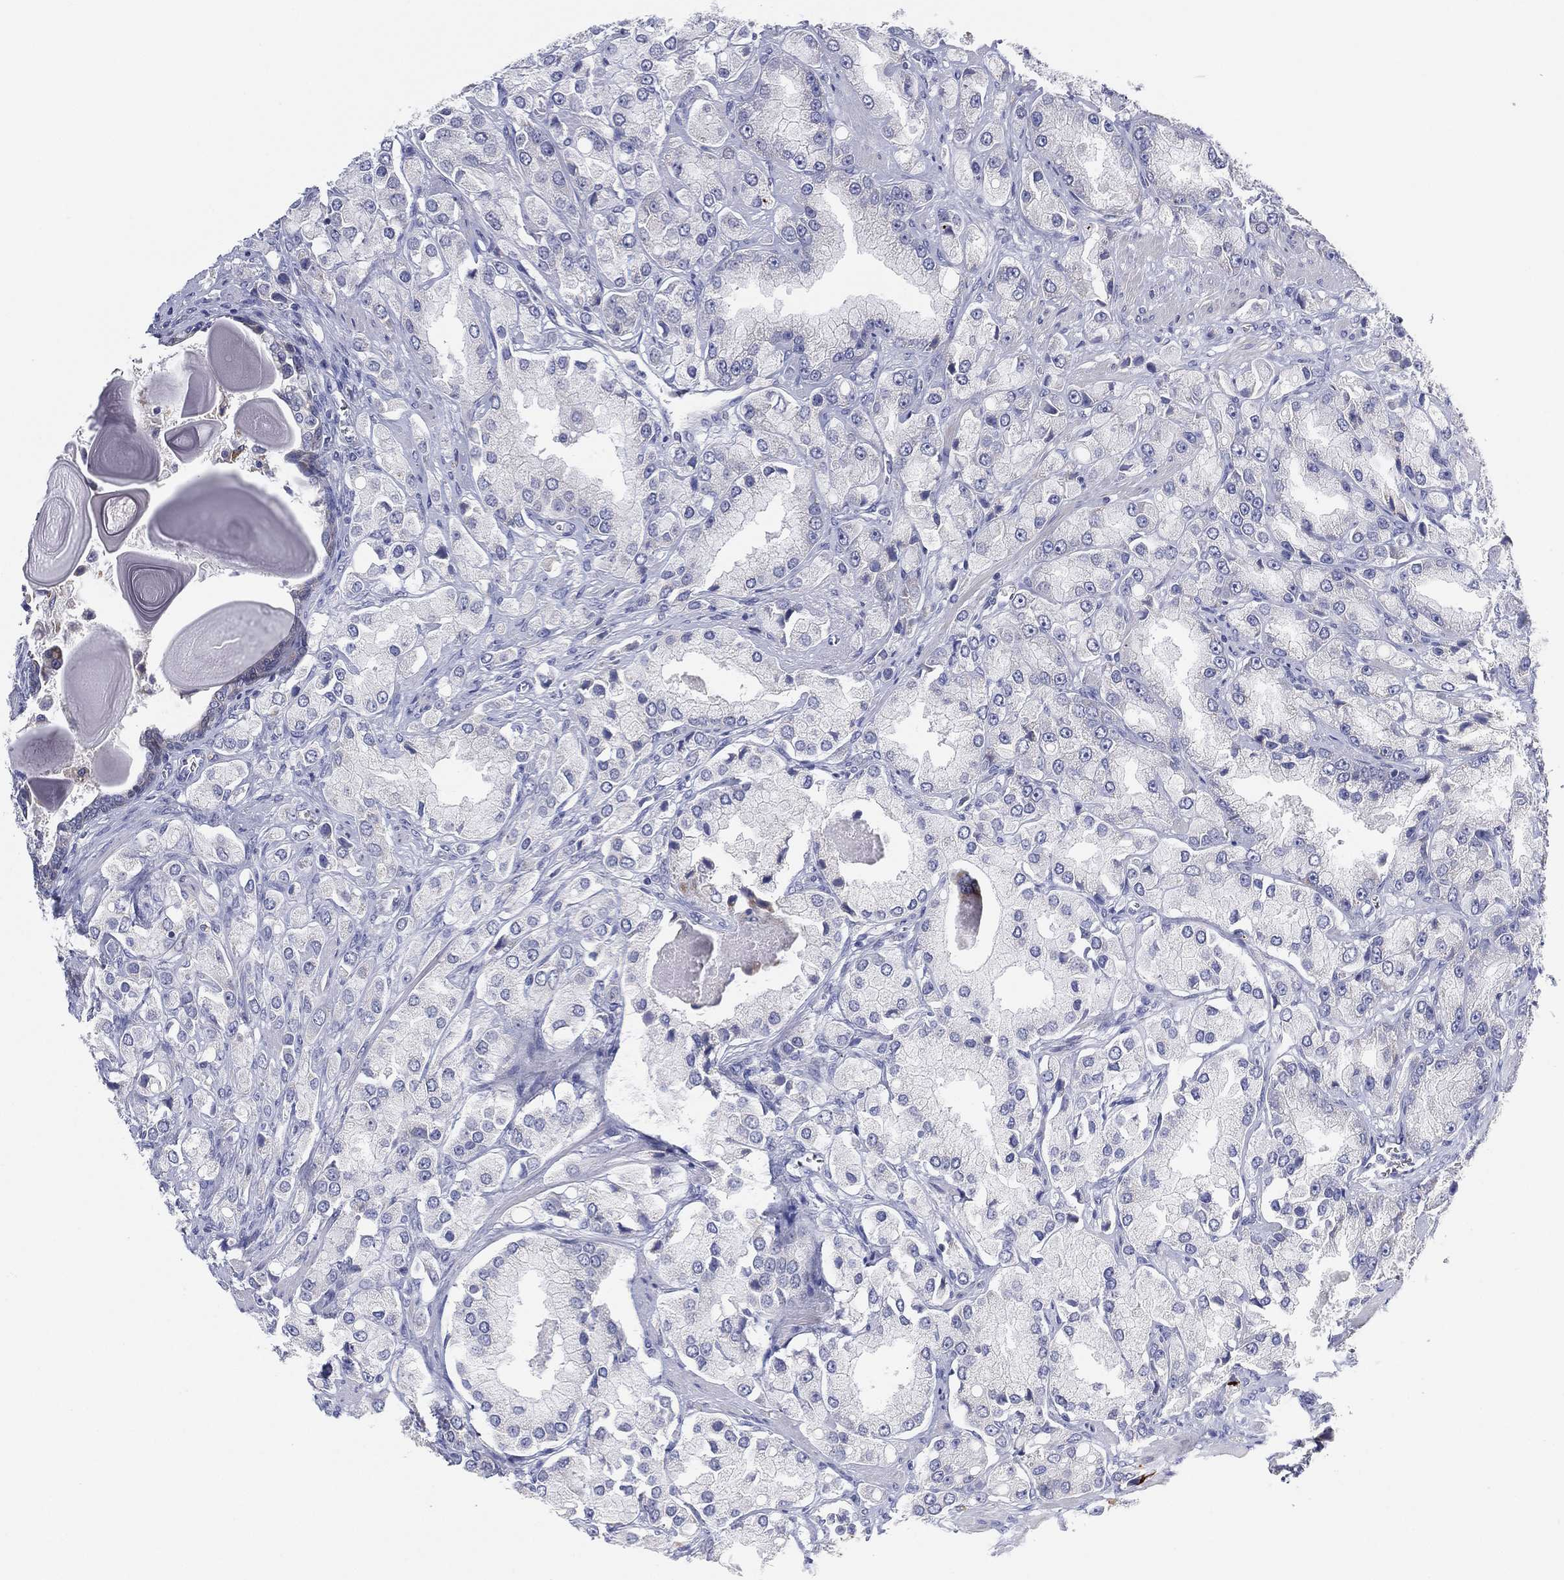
{"staining": {"intensity": "negative", "quantity": "none", "location": "none"}, "tissue": "prostate cancer", "cell_type": "Tumor cells", "image_type": "cancer", "snomed": [{"axis": "morphology", "description": "Adenocarcinoma, NOS"}, {"axis": "topography", "description": "Prostate and seminal vesicle, NOS"}, {"axis": "topography", "description": "Prostate"}], "caption": "A high-resolution micrograph shows immunohistochemistry staining of adenocarcinoma (prostate), which demonstrates no significant staining in tumor cells. (Brightfield microscopy of DAB (3,3'-diaminobenzidine) immunohistochemistry (IHC) at high magnification).", "gene": "TMEM40", "patient": {"sex": "male", "age": 64}}